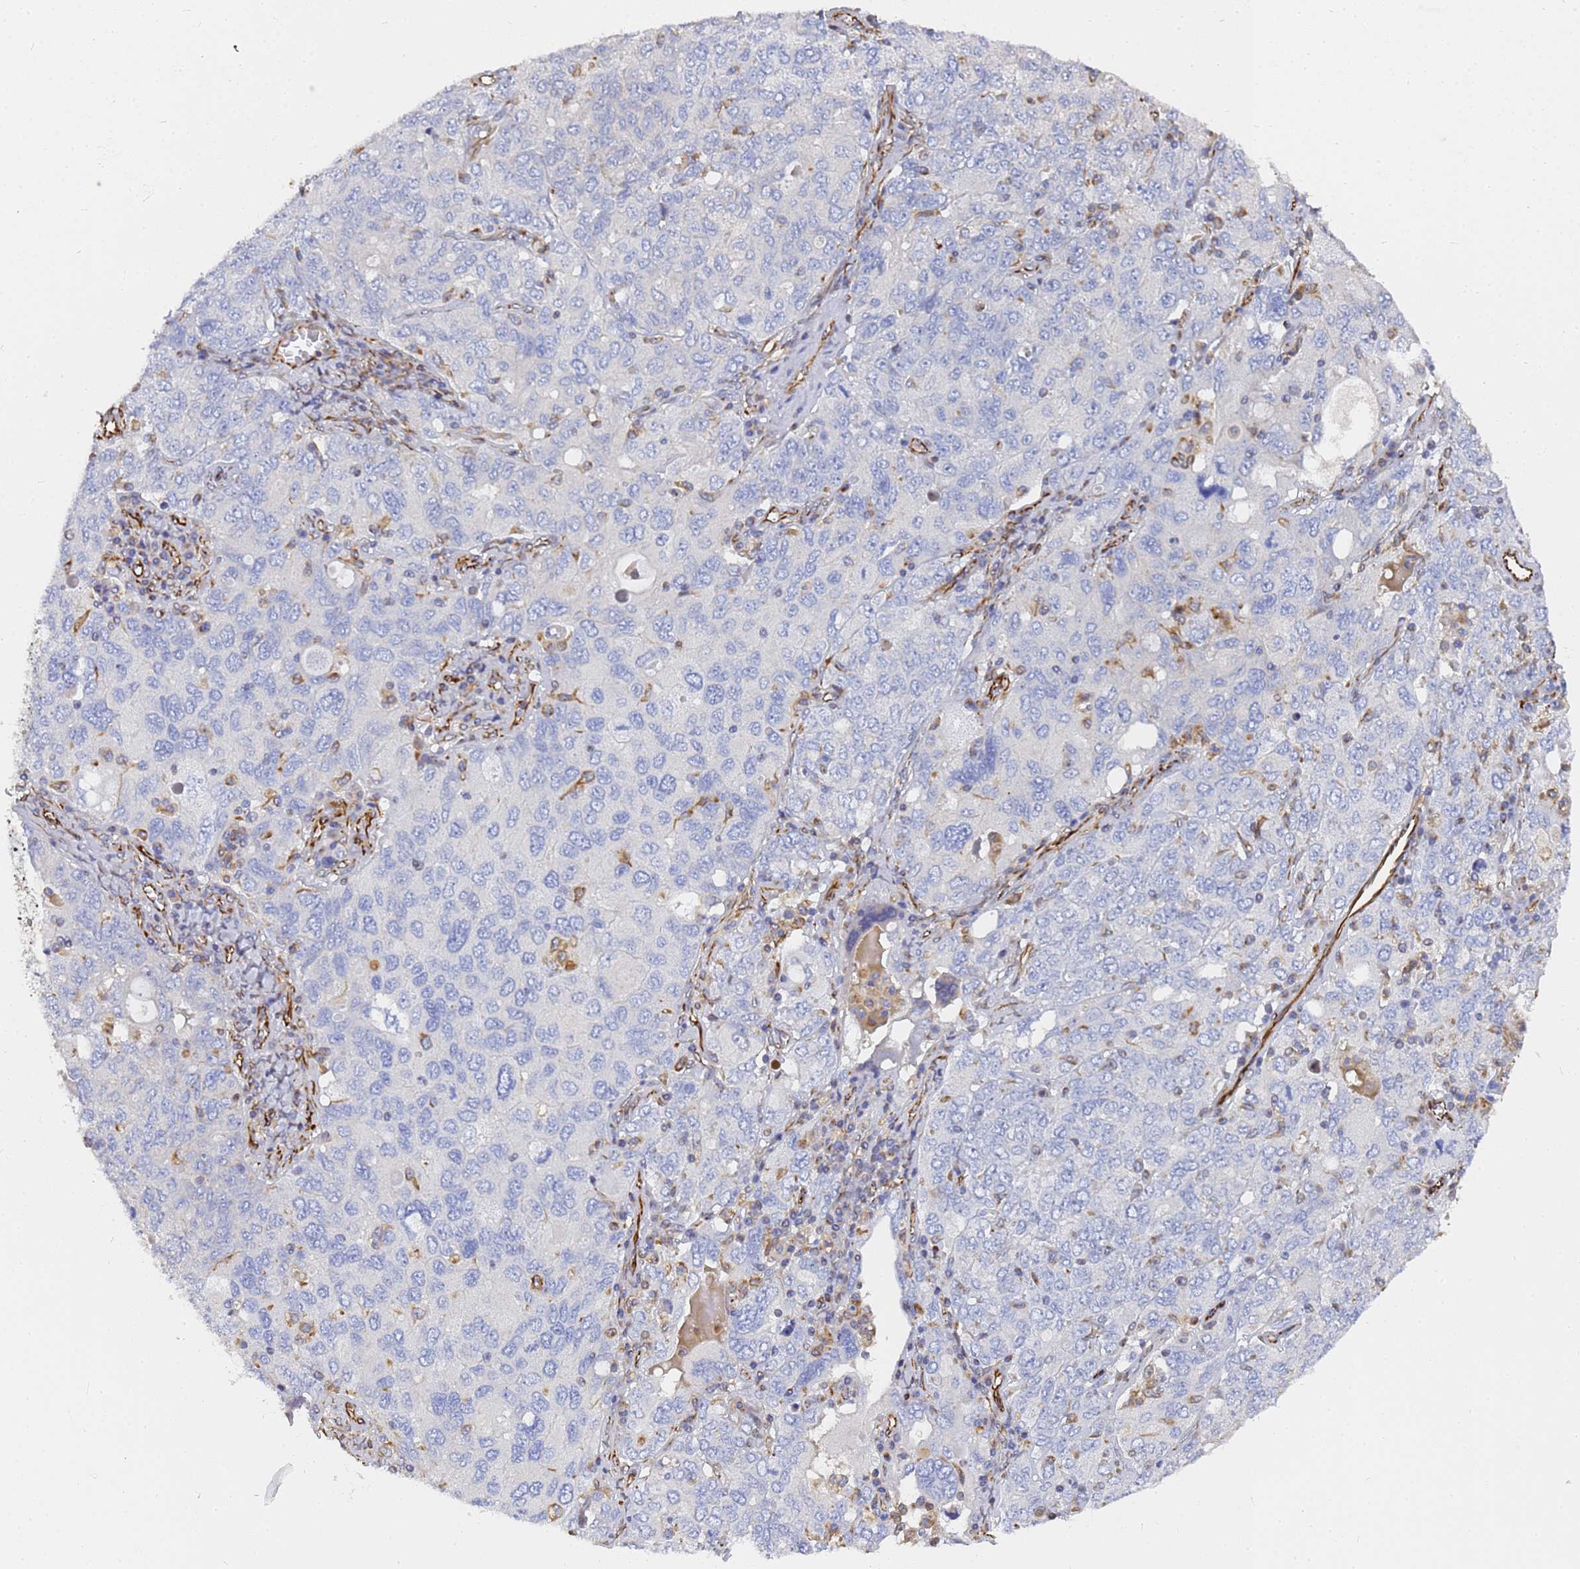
{"staining": {"intensity": "negative", "quantity": "none", "location": "none"}, "tissue": "ovarian cancer", "cell_type": "Tumor cells", "image_type": "cancer", "snomed": [{"axis": "morphology", "description": "Carcinoma, endometroid"}, {"axis": "topography", "description": "Ovary"}], "caption": "Immunohistochemistry image of human ovarian cancer stained for a protein (brown), which demonstrates no staining in tumor cells. (Brightfield microscopy of DAB (3,3'-diaminobenzidine) immunohistochemistry at high magnification).", "gene": "SYT13", "patient": {"sex": "female", "age": 62}}